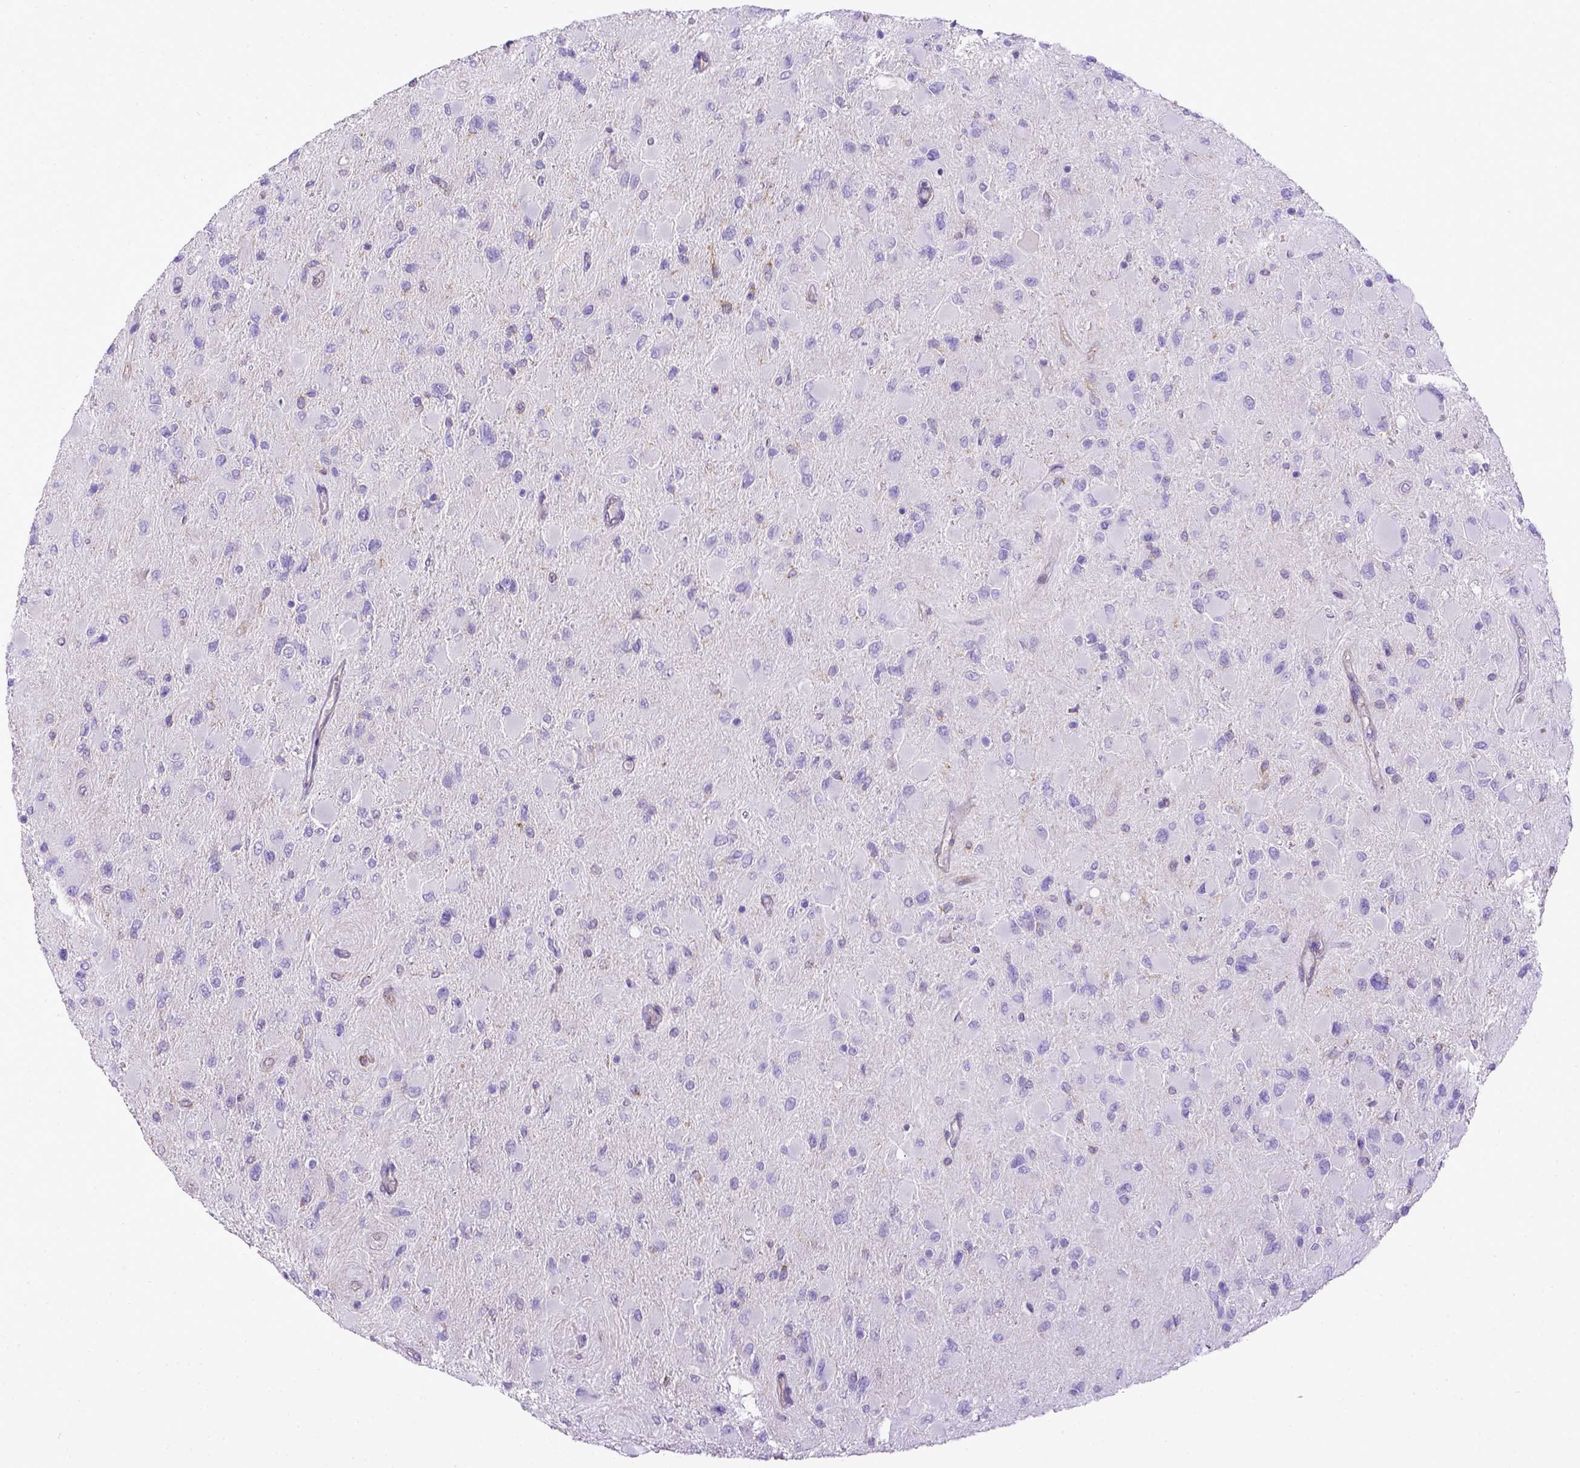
{"staining": {"intensity": "negative", "quantity": "none", "location": "none"}, "tissue": "glioma", "cell_type": "Tumor cells", "image_type": "cancer", "snomed": [{"axis": "morphology", "description": "Glioma, malignant, High grade"}, {"axis": "topography", "description": "Cerebral cortex"}], "caption": "Photomicrograph shows no significant protein expression in tumor cells of malignant high-grade glioma.", "gene": "CD40", "patient": {"sex": "female", "age": 36}}